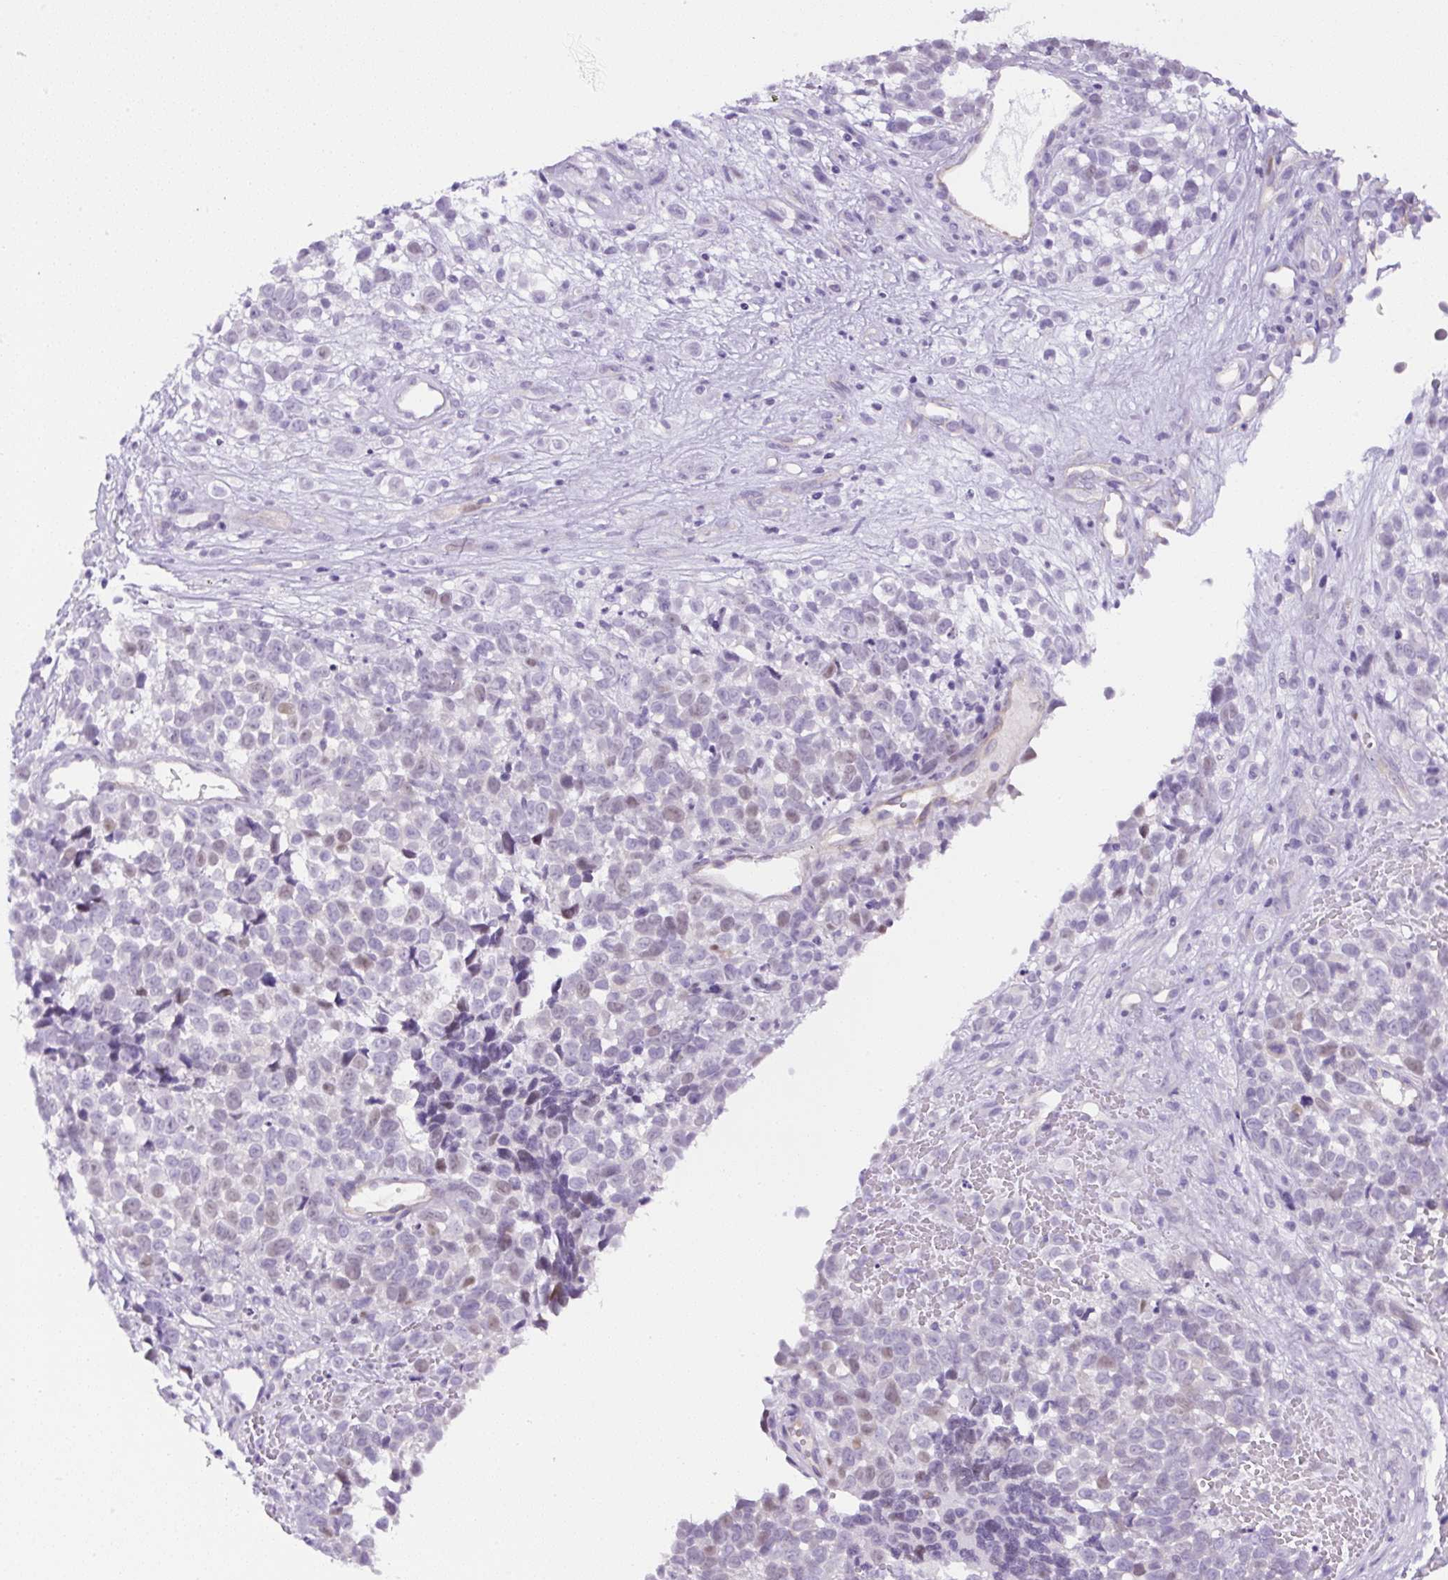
{"staining": {"intensity": "weak", "quantity": "<25%", "location": "nuclear"}, "tissue": "melanoma", "cell_type": "Tumor cells", "image_type": "cancer", "snomed": [{"axis": "morphology", "description": "Malignant melanoma, NOS"}, {"axis": "topography", "description": "Nose, NOS"}], "caption": "IHC histopathology image of malignant melanoma stained for a protein (brown), which reveals no expression in tumor cells.", "gene": "ADAMTS19", "patient": {"sex": "female", "age": 48}}